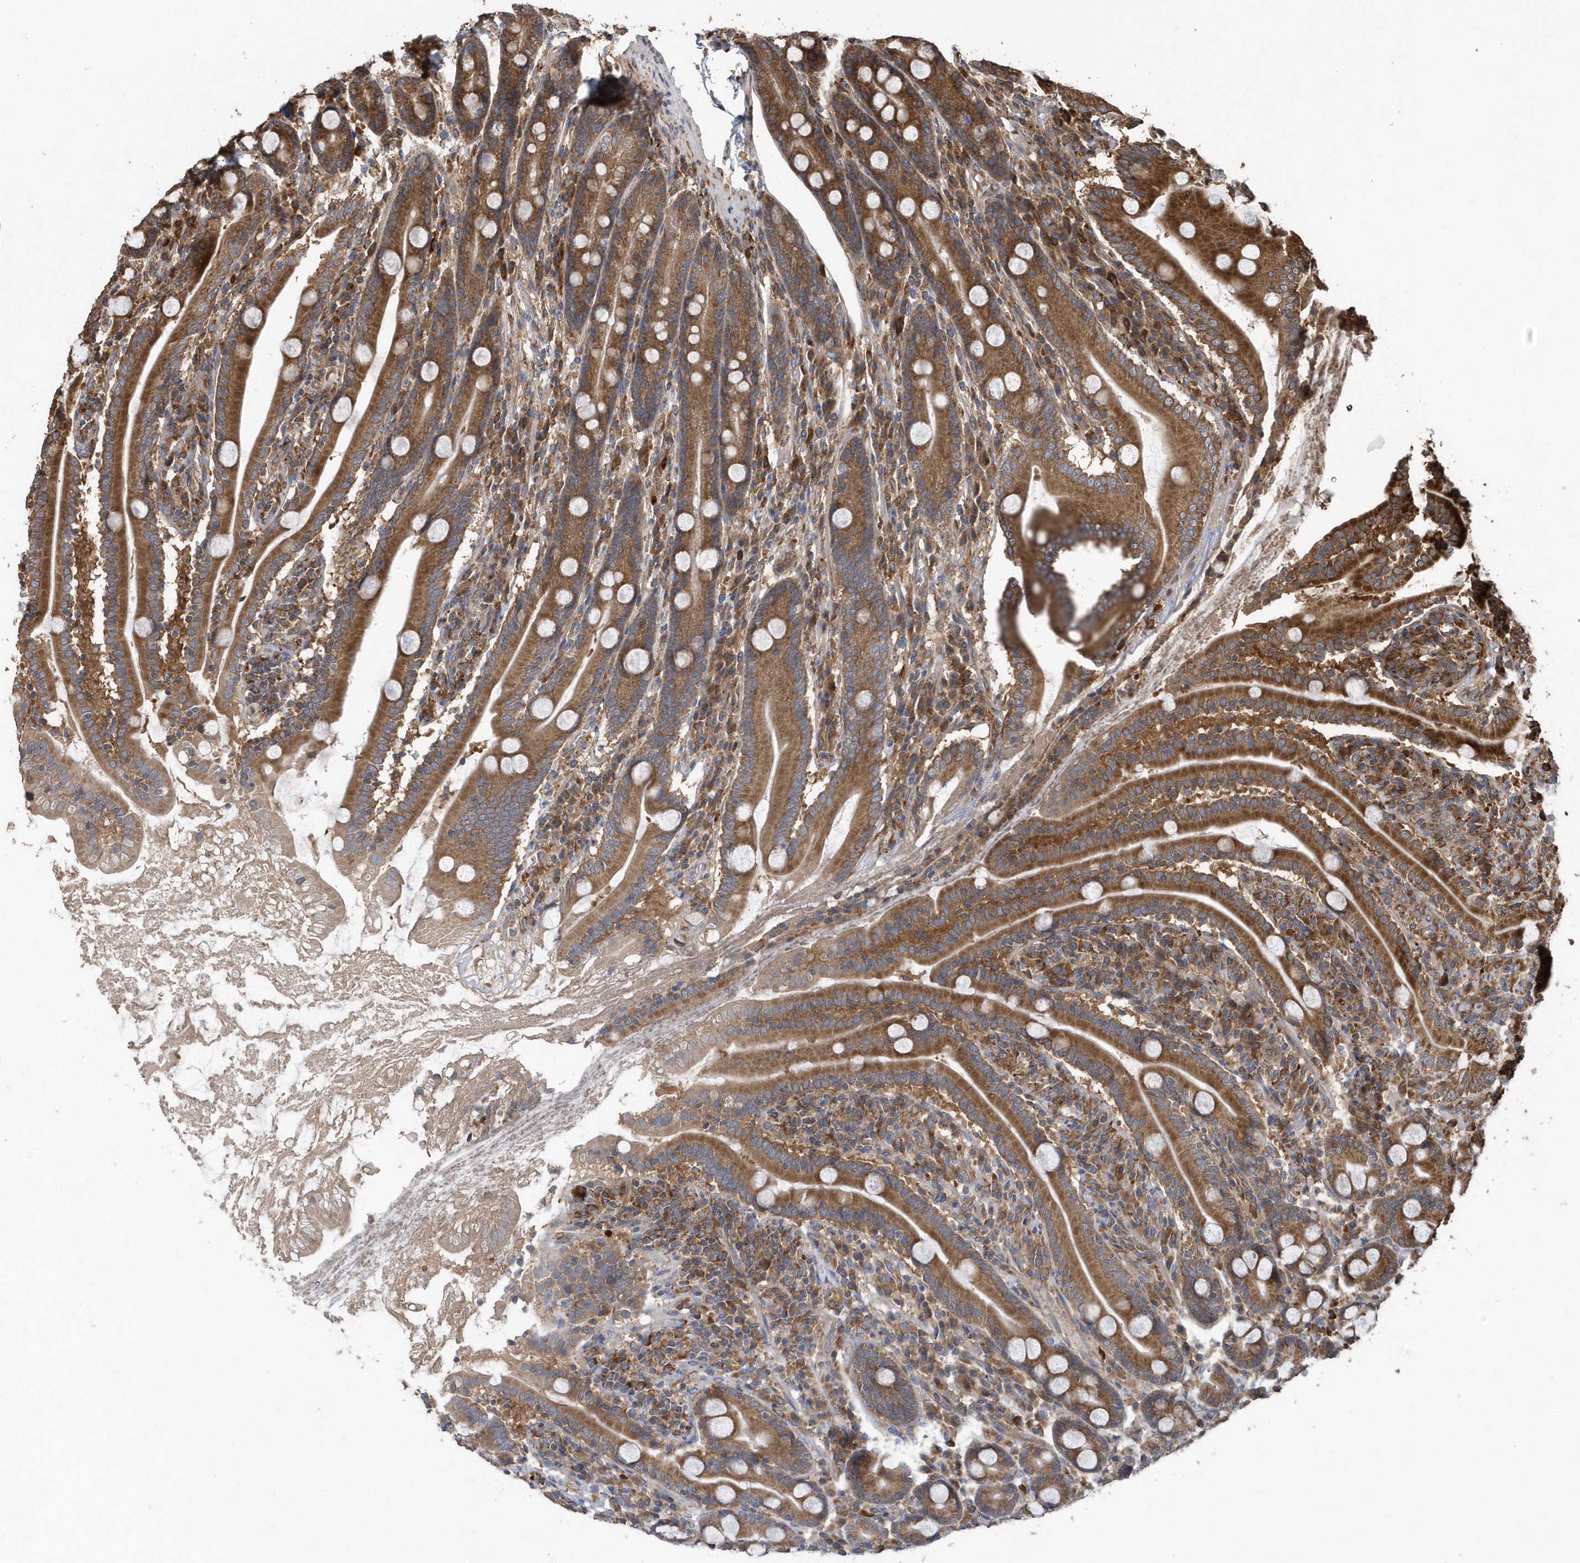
{"staining": {"intensity": "moderate", "quantity": ">75%", "location": "cytoplasmic/membranous"}, "tissue": "duodenum", "cell_type": "Glandular cells", "image_type": "normal", "snomed": [{"axis": "morphology", "description": "Normal tissue, NOS"}, {"axis": "topography", "description": "Duodenum"}], "caption": "The immunohistochemical stain highlights moderate cytoplasmic/membranous staining in glandular cells of benign duodenum. Nuclei are stained in blue.", "gene": "WASHC5", "patient": {"sex": "male", "age": 35}}